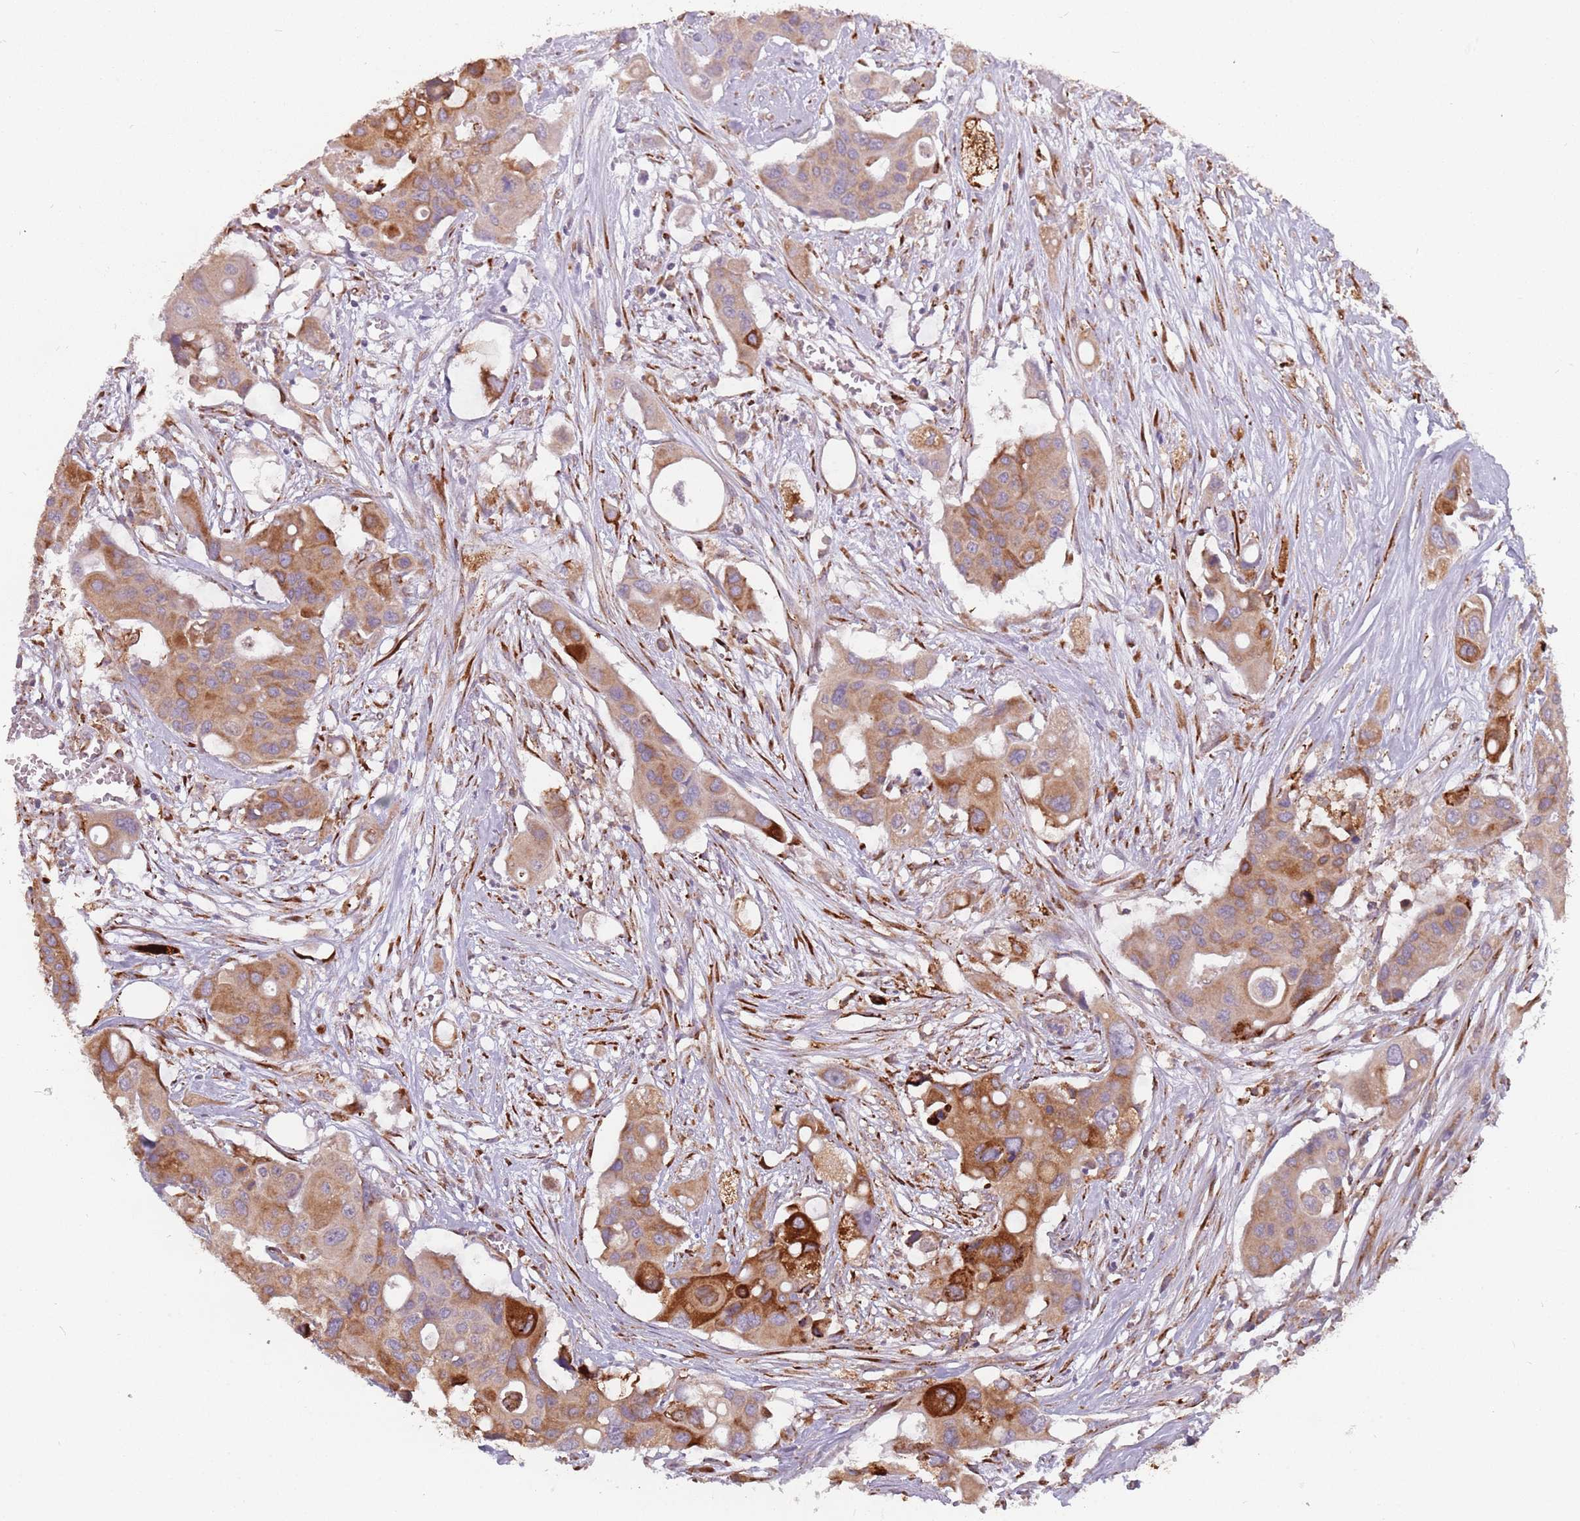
{"staining": {"intensity": "moderate", "quantity": ">75%", "location": "cytoplasmic/membranous"}, "tissue": "colorectal cancer", "cell_type": "Tumor cells", "image_type": "cancer", "snomed": [{"axis": "morphology", "description": "Adenocarcinoma, NOS"}, {"axis": "topography", "description": "Colon"}], "caption": "The micrograph displays immunohistochemical staining of colorectal cancer (adenocarcinoma). There is moderate cytoplasmic/membranous expression is present in approximately >75% of tumor cells. The staining was performed using DAB (3,3'-diaminobenzidine) to visualize the protein expression in brown, while the nuclei were stained in blue with hematoxylin (Magnification: 20x).", "gene": "RPS9", "patient": {"sex": "male", "age": 77}}